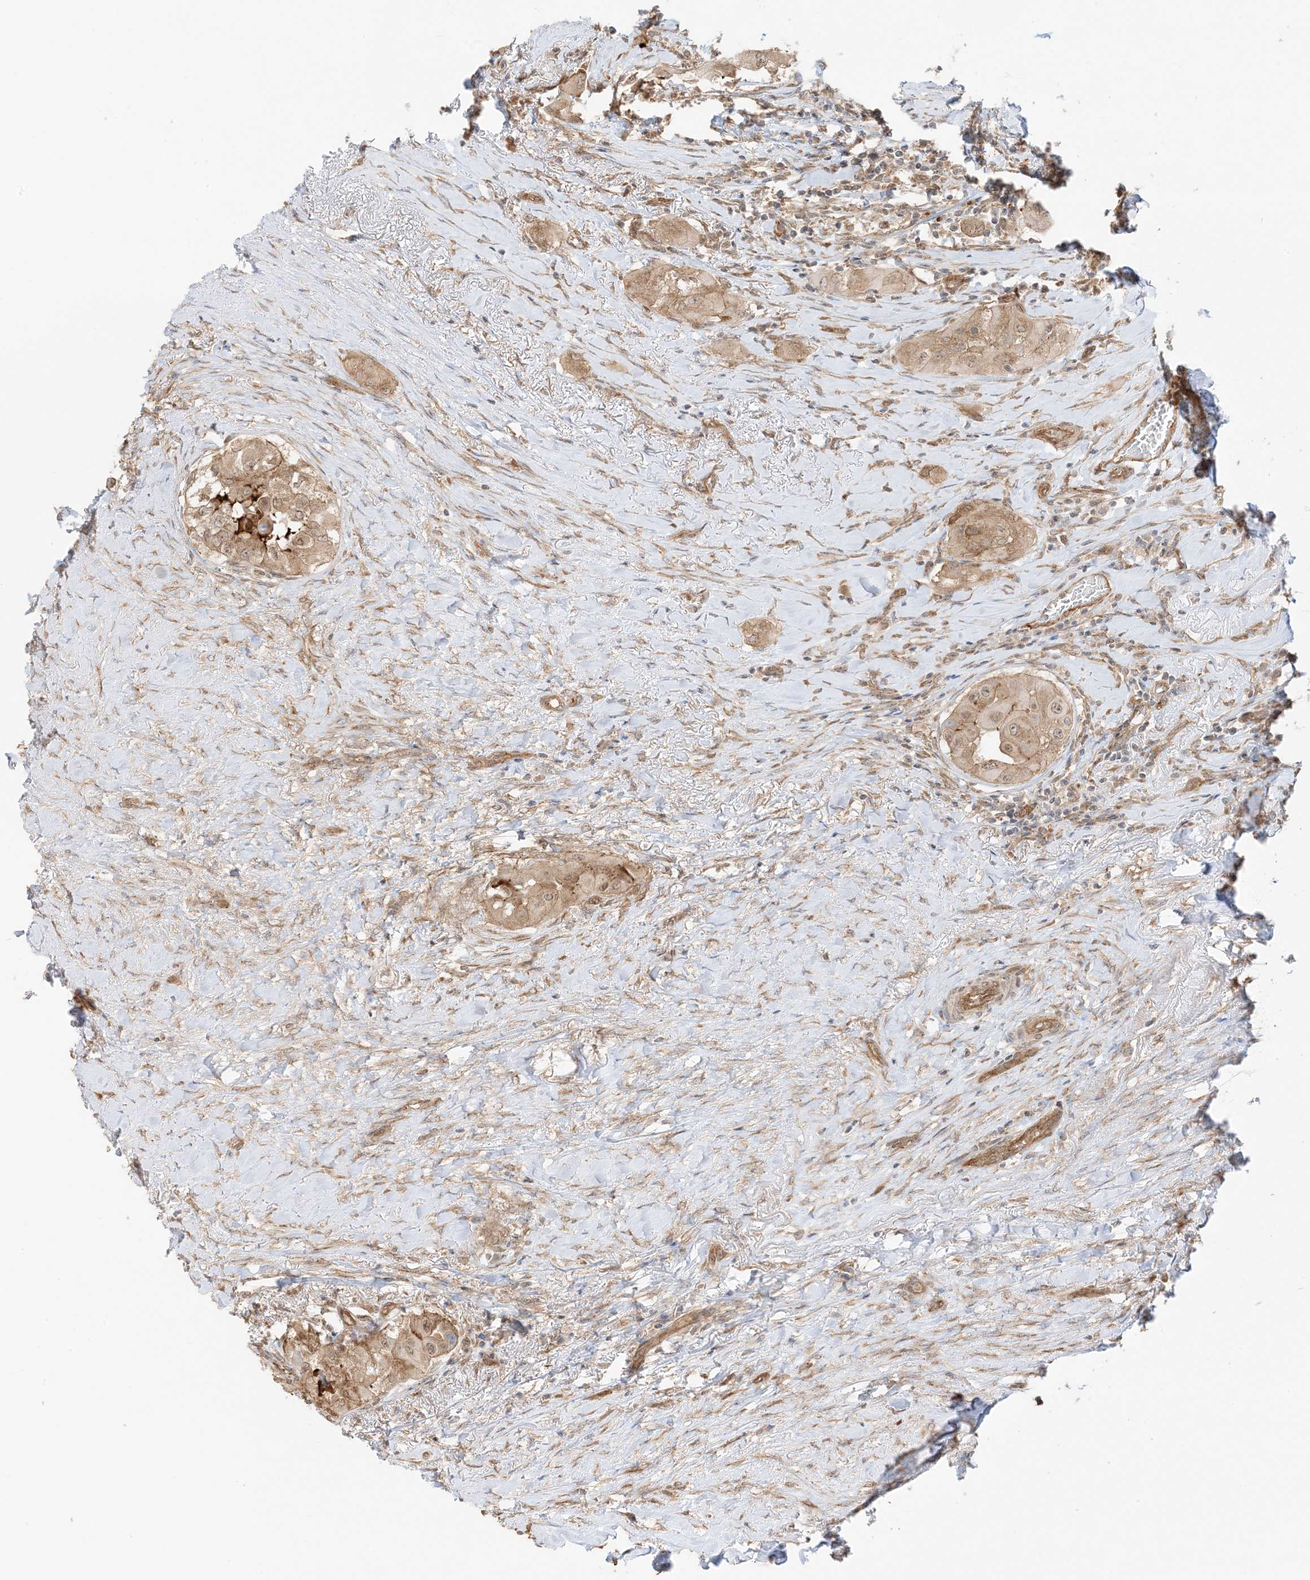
{"staining": {"intensity": "moderate", "quantity": ">75%", "location": "cytoplasmic/membranous,nuclear"}, "tissue": "thyroid cancer", "cell_type": "Tumor cells", "image_type": "cancer", "snomed": [{"axis": "morphology", "description": "Papillary adenocarcinoma, NOS"}, {"axis": "topography", "description": "Thyroid gland"}], "caption": "Papillary adenocarcinoma (thyroid) was stained to show a protein in brown. There is medium levels of moderate cytoplasmic/membranous and nuclear positivity in approximately >75% of tumor cells. (DAB IHC, brown staining for protein, blue staining for nuclei).", "gene": "UBAP2L", "patient": {"sex": "female", "age": 59}}